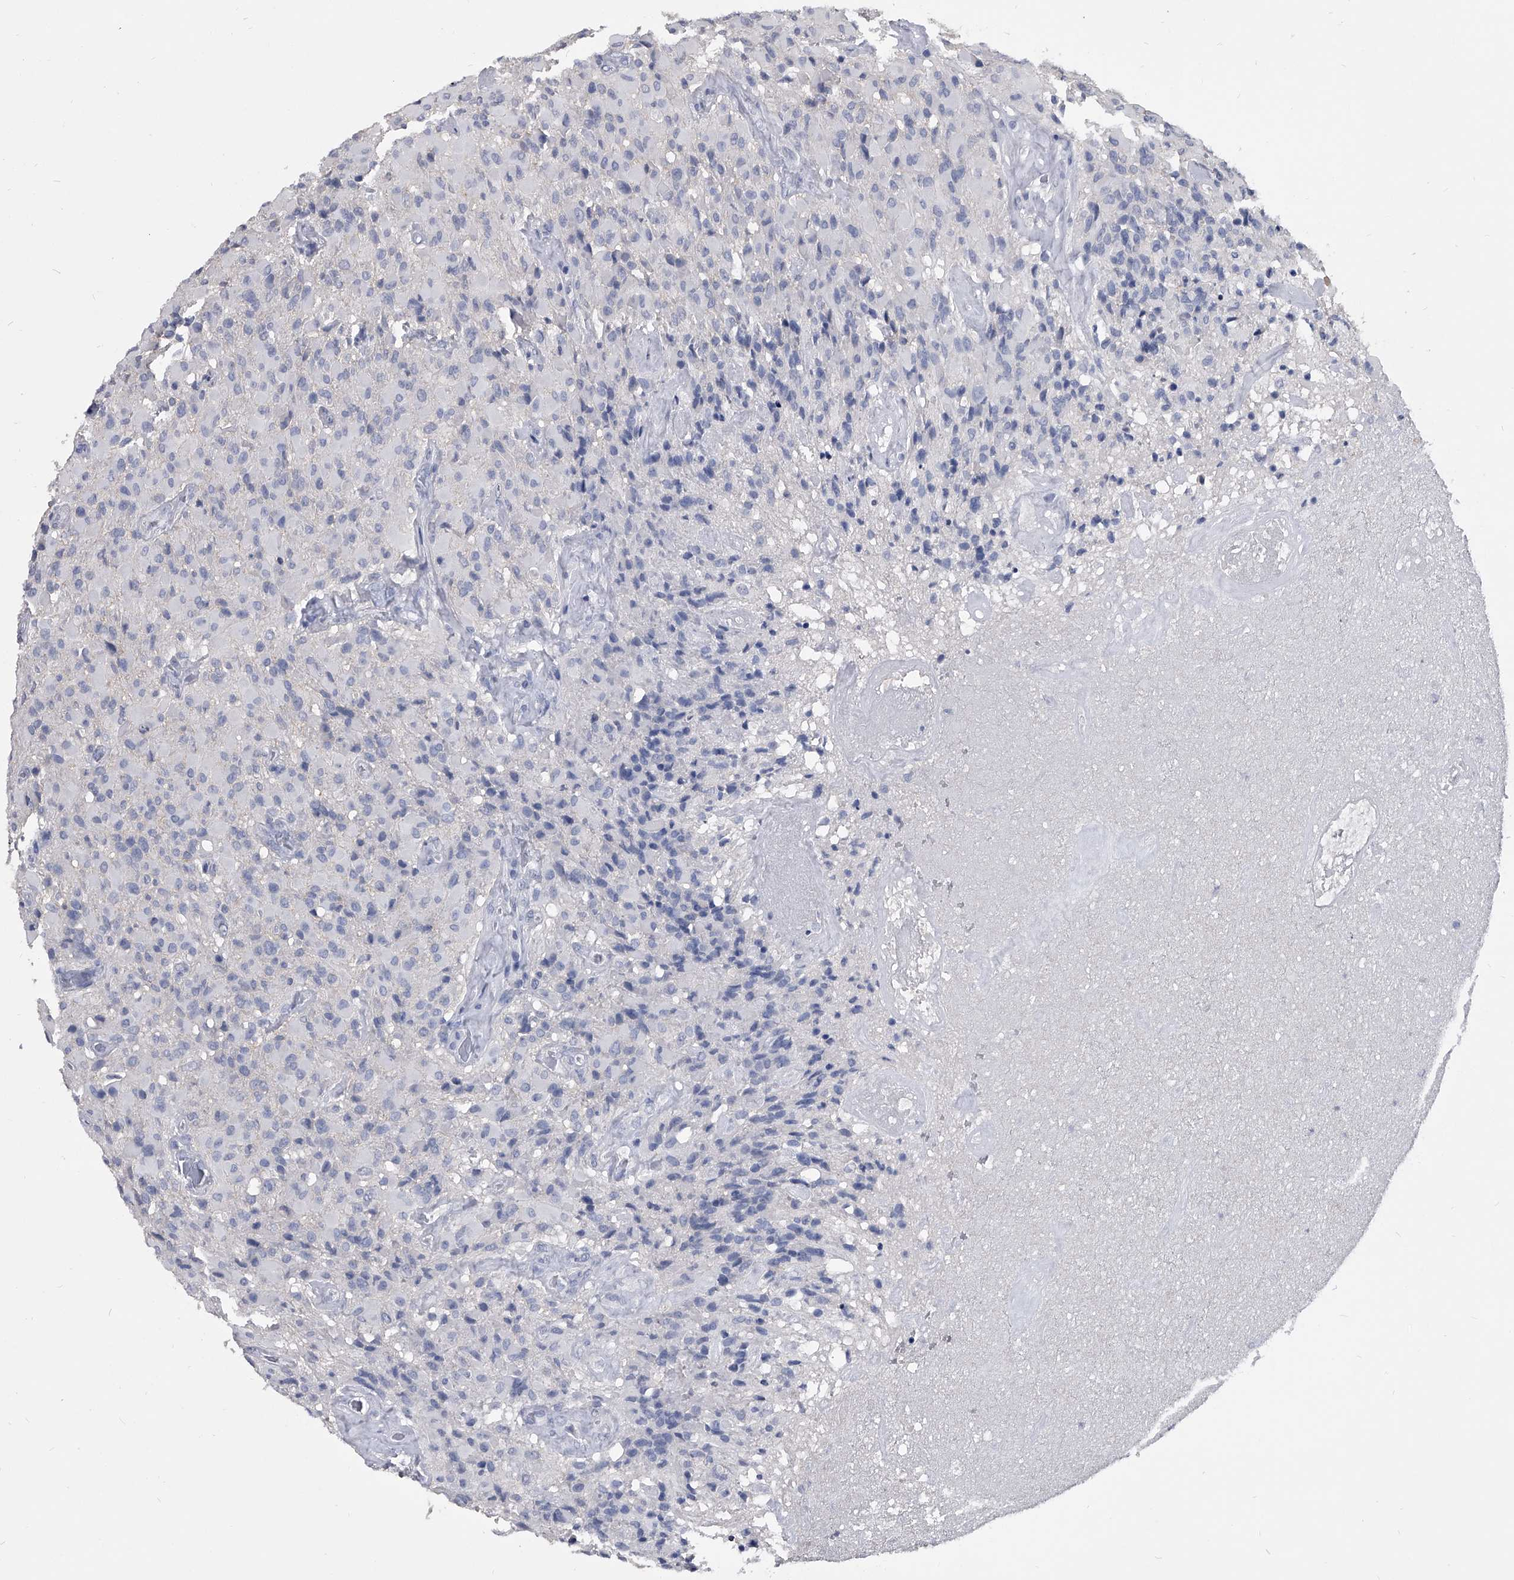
{"staining": {"intensity": "negative", "quantity": "none", "location": "none"}, "tissue": "glioma", "cell_type": "Tumor cells", "image_type": "cancer", "snomed": [{"axis": "morphology", "description": "Glioma, malignant, High grade"}, {"axis": "topography", "description": "Brain"}], "caption": "An immunohistochemistry photomicrograph of malignant glioma (high-grade) is shown. There is no staining in tumor cells of malignant glioma (high-grade).", "gene": "BCAS1", "patient": {"sex": "male", "age": 71}}